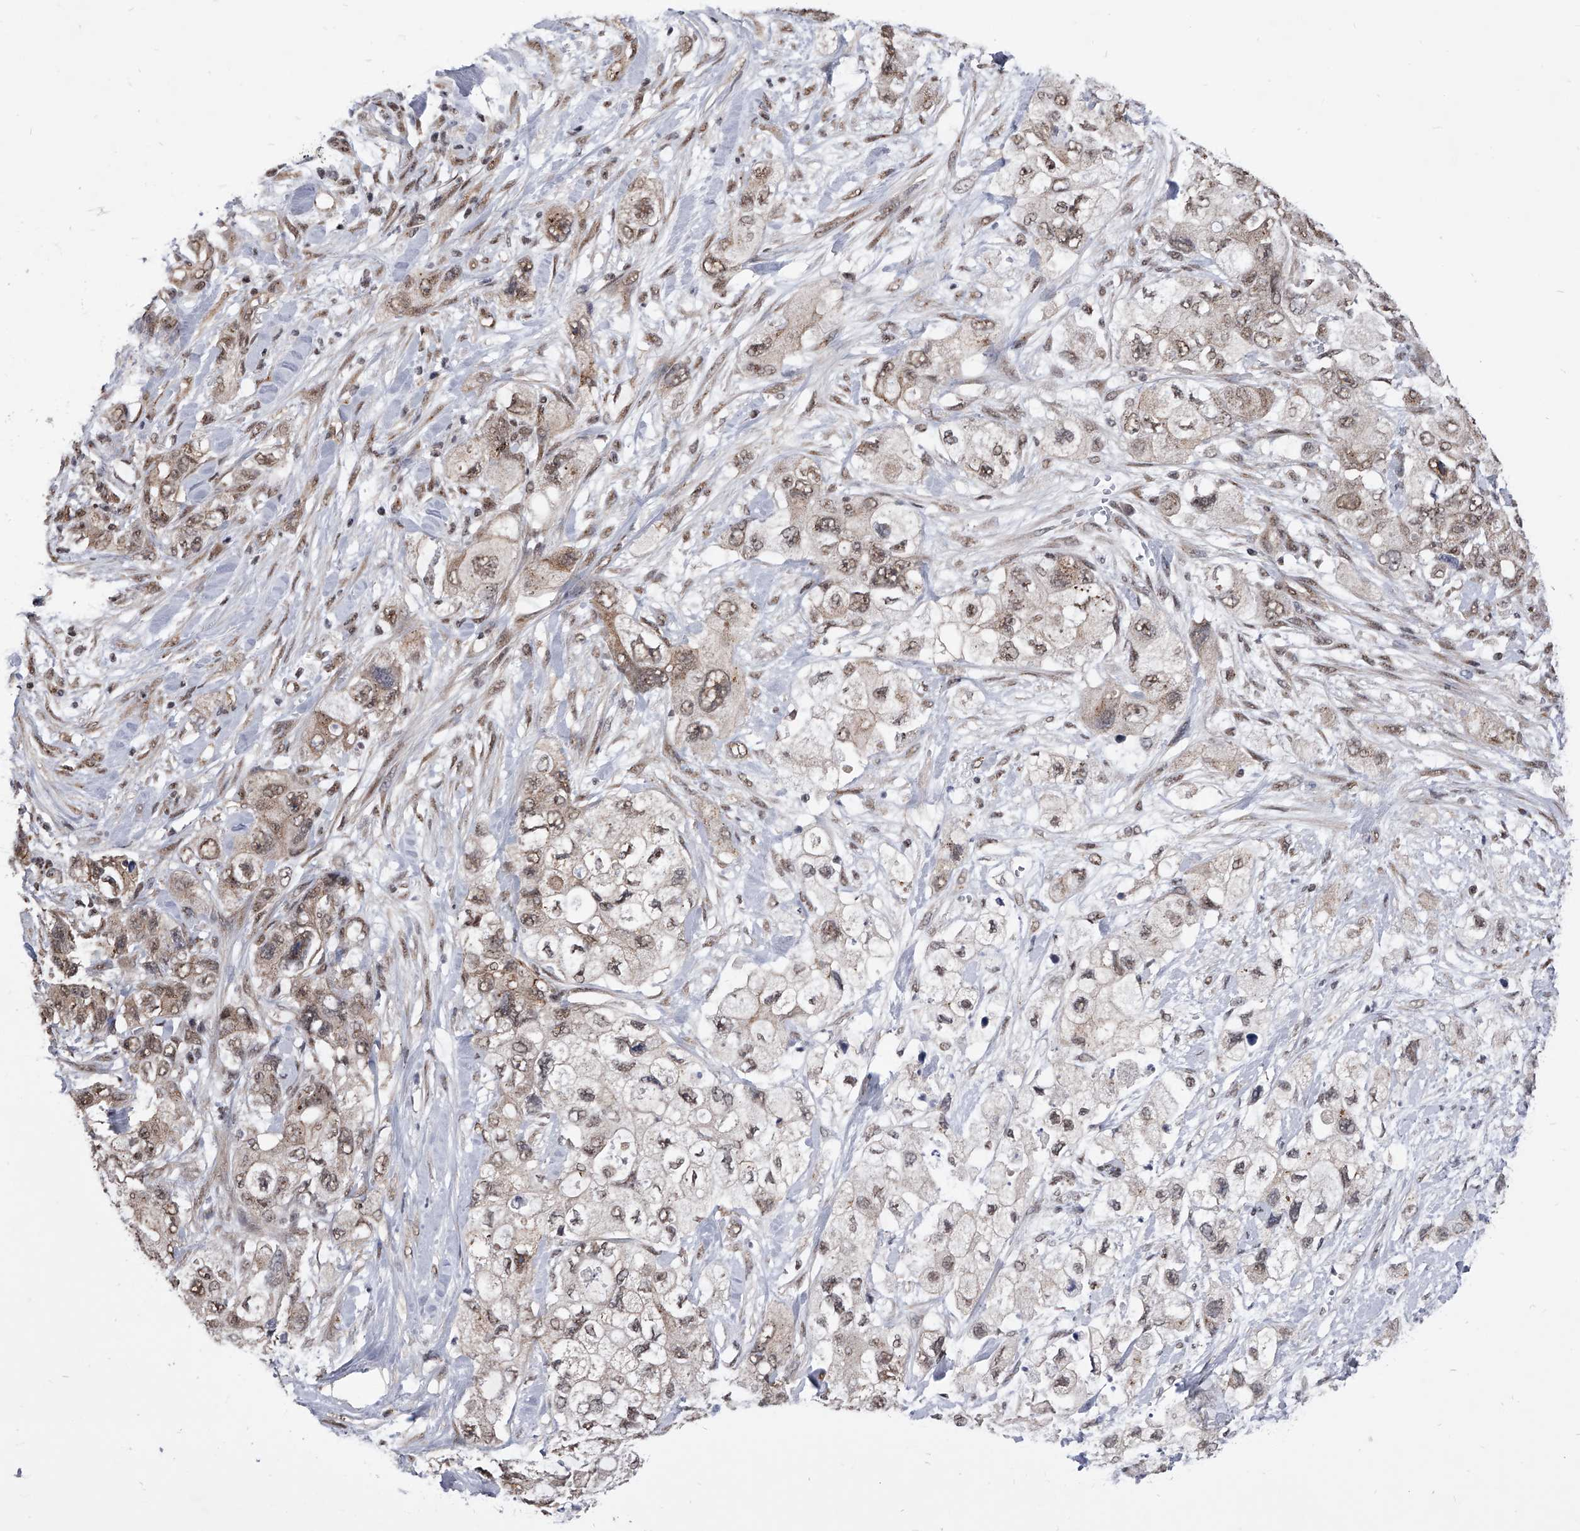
{"staining": {"intensity": "weak", "quantity": ">75%", "location": "cytoplasmic/membranous,nuclear"}, "tissue": "pancreatic cancer", "cell_type": "Tumor cells", "image_type": "cancer", "snomed": [{"axis": "morphology", "description": "Adenocarcinoma, NOS"}, {"axis": "topography", "description": "Pancreas"}], "caption": "Pancreatic cancer (adenocarcinoma) tissue exhibits weak cytoplasmic/membranous and nuclear expression in approximately >75% of tumor cells, visualized by immunohistochemistry. (DAB (3,3'-diaminobenzidine) IHC, brown staining for protein, blue staining for nuclei).", "gene": "ZNF76", "patient": {"sex": "female", "age": 73}}